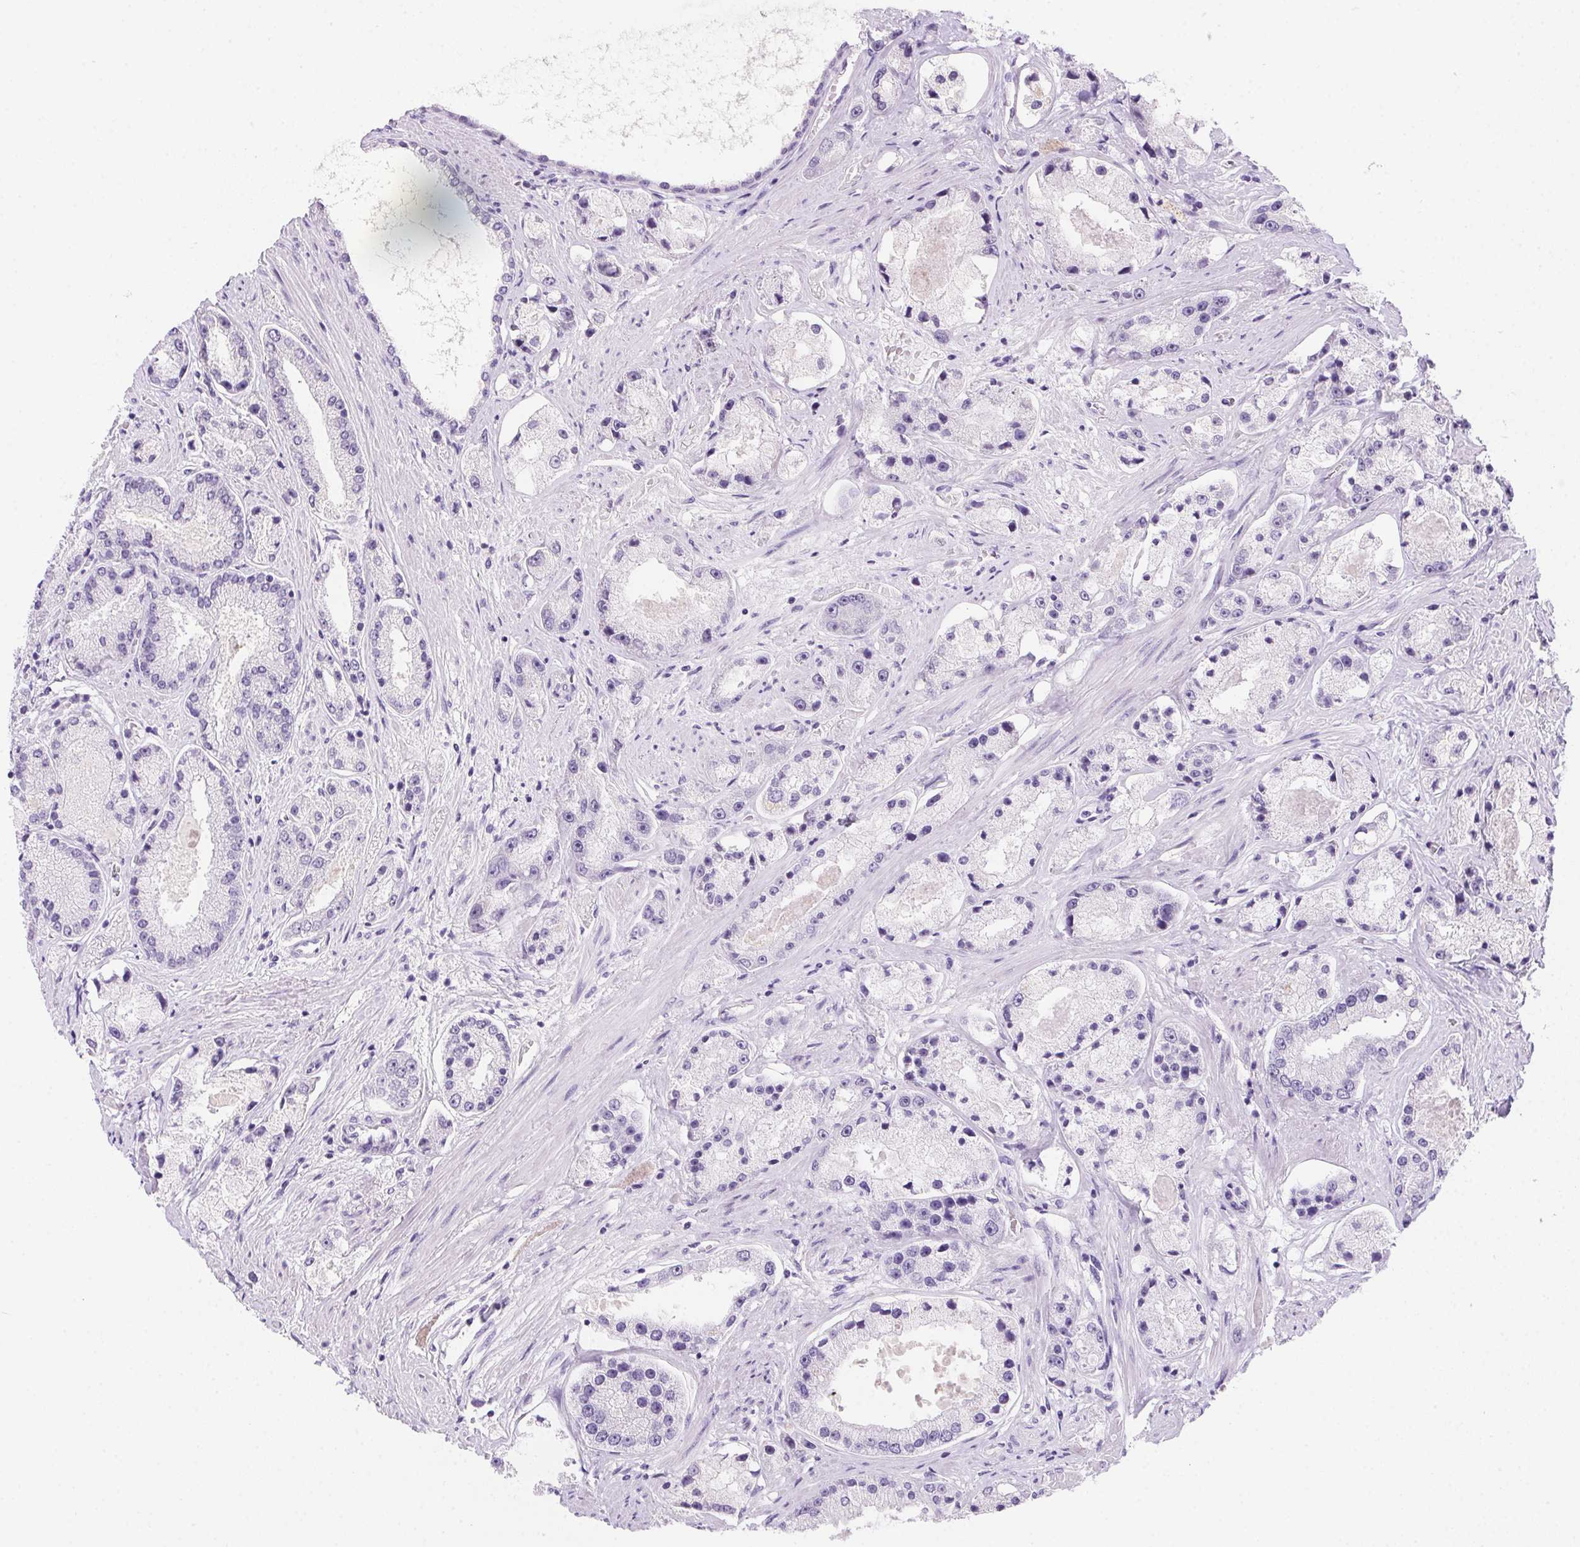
{"staining": {"intensity": "negative", "quantity": "none", "location": "none"}, "tissue": "prostate cancer", "cell_type": "Tumor cells", "image_type": "cancer", "snomed": [{"axis": "morphology", "description": "Adenocarcinoma, High grade"}, {"axis": "topography", "description": "Prostate"}], "caption": "Immunohistochemistry (IHC) histopathology image of prostate high-grade adenocarcinoma stained for a protein (brown), which reveals no positivity in tumor cells.", "gene": "PRKAA1", "patient": {"sex": "male", "age": 67}}